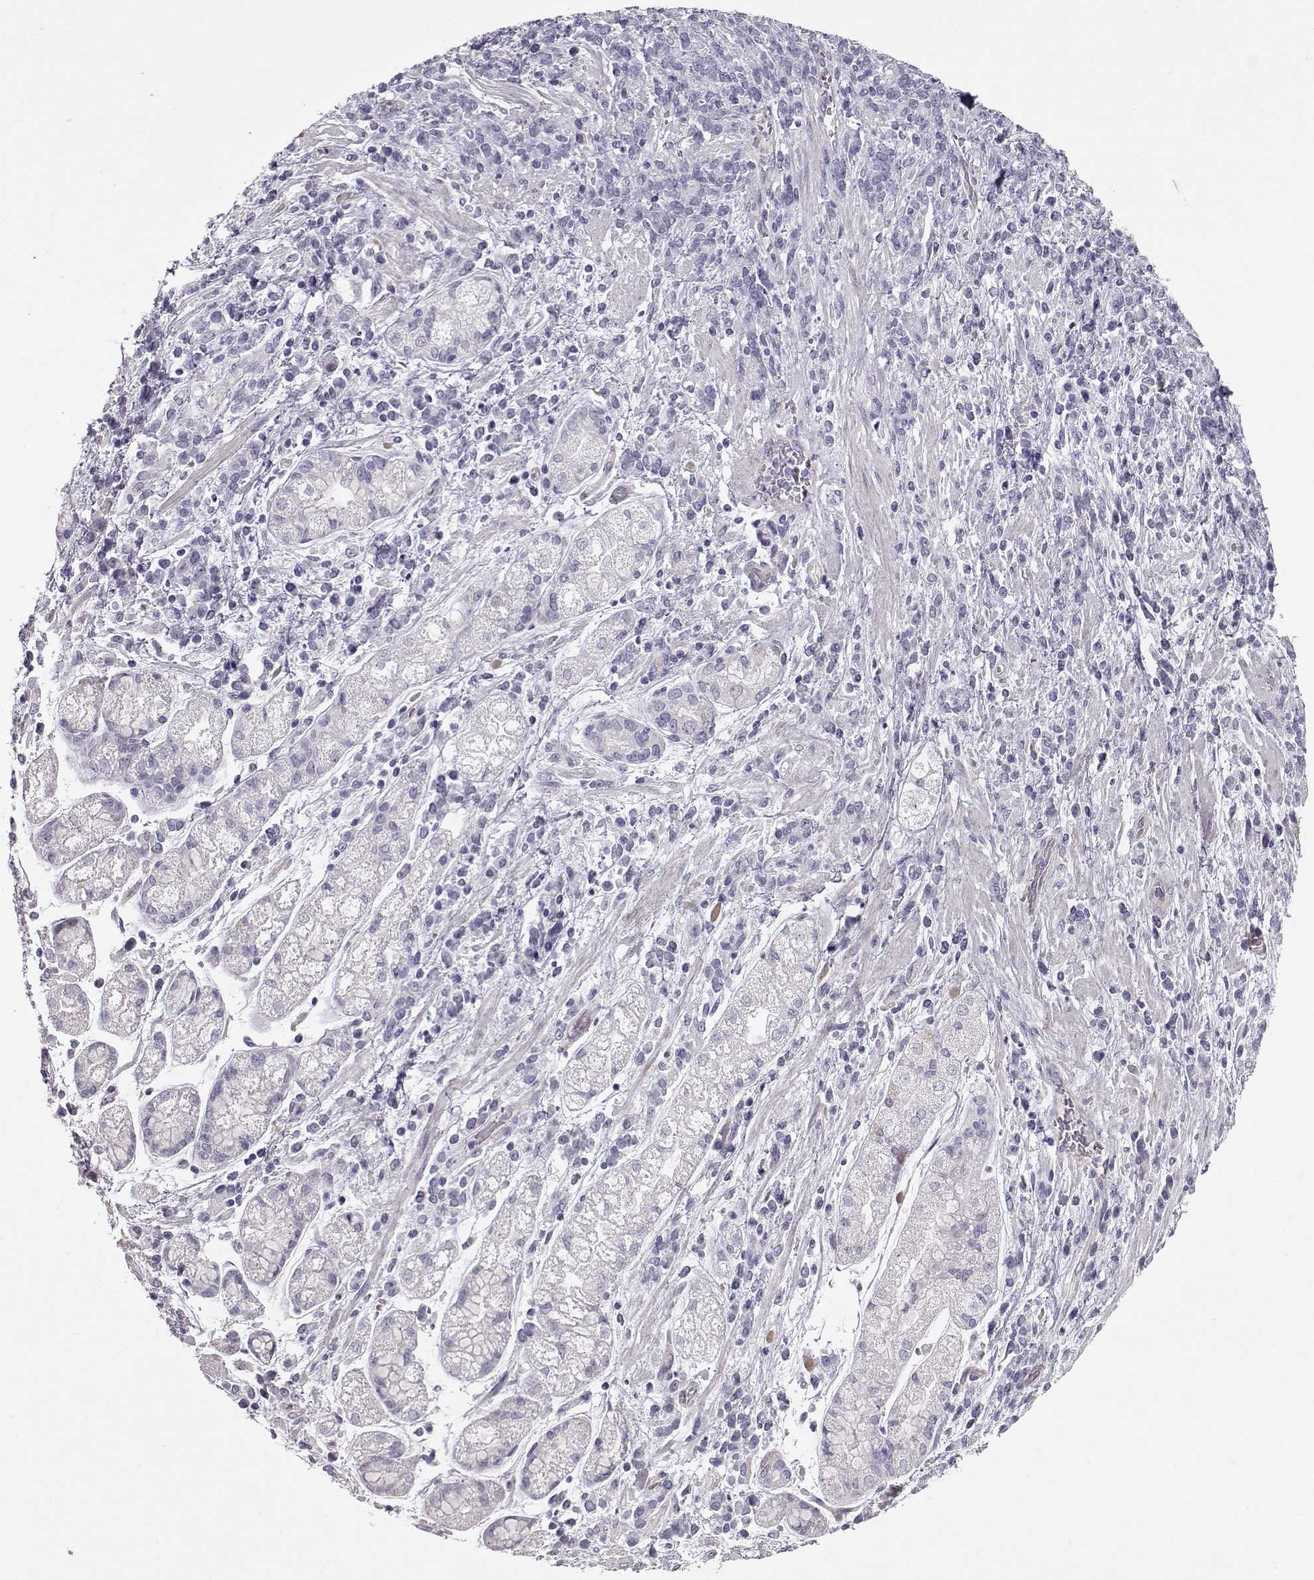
{"staining": {"intensity": "negative", "quantity": "none", "location": "none"}, "tissue": "stomach cancer", "cell_type": "Tumor cells", "image_type": "cancer", "snomed": [{"axis": "morphology", "description": "Adenocarcinoma, NOS"}, {"axis": "topography", "description": "Stomach"}], "caption": "A micrograph of stomach cancer (adenocarcinoma) stained for a protein demonstrates no brown staining in tumor cells.", "gene": "SLC18A1", "patient": {"sex": "female", "age": 57}}